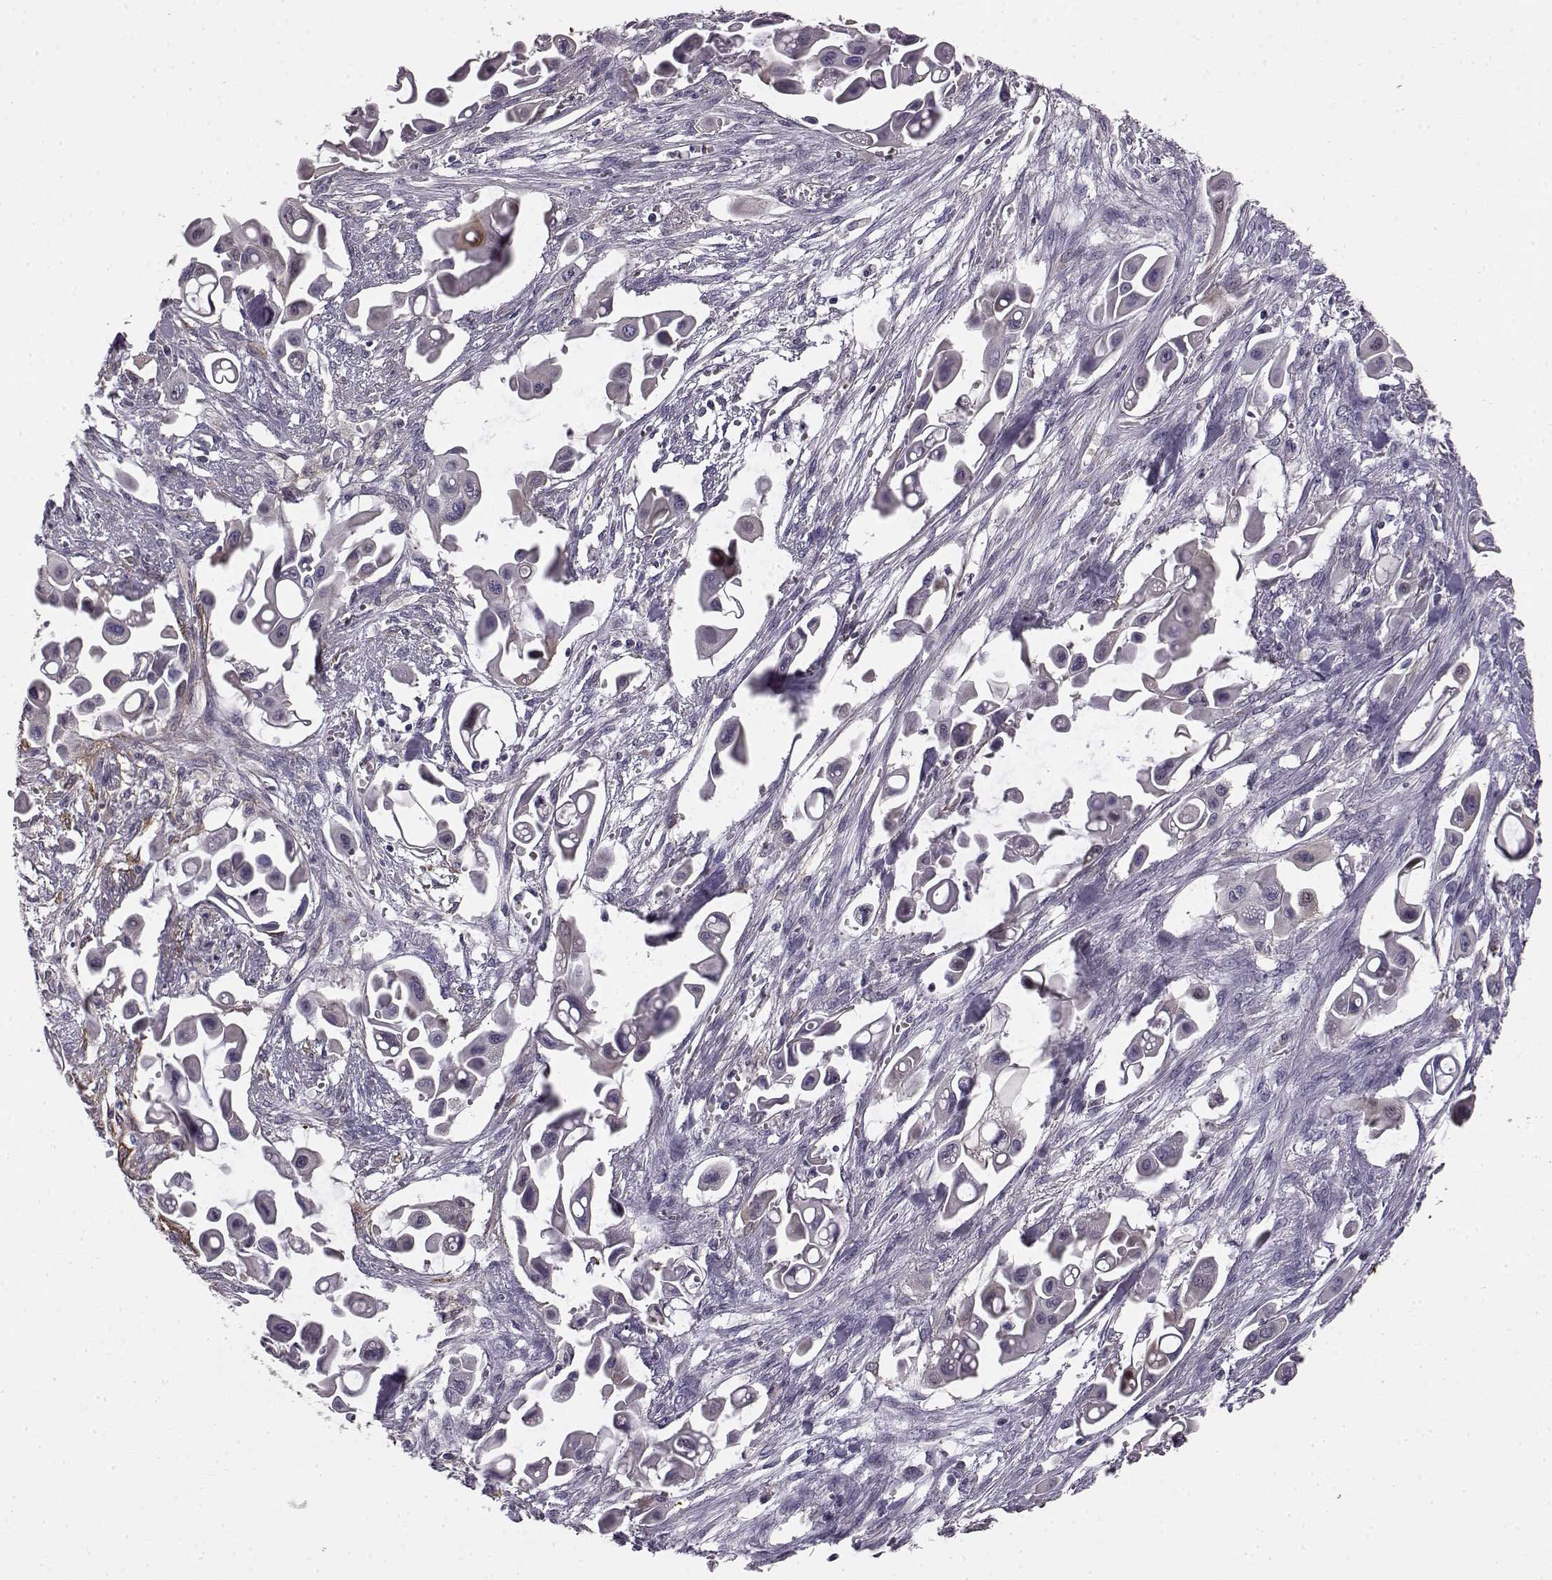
{"staining": {"intensity": "negative", "quantity": "none", "location": "none"}, "tissue": "pancreatic cancer", "cell_type": "Tumor cells", "image_type": "cancer", "snomed": [{"axis": "morphology", "description": "Adenocarcinoma, NOS"}, {"axis": "topography", "description": "Pancreas"}], "caption": "Immunohistochemistry of pancreatic cancer displays no staining in tumor cells.", "gene": "KRT85", "patient": {"sex": "male", "age": 50}}